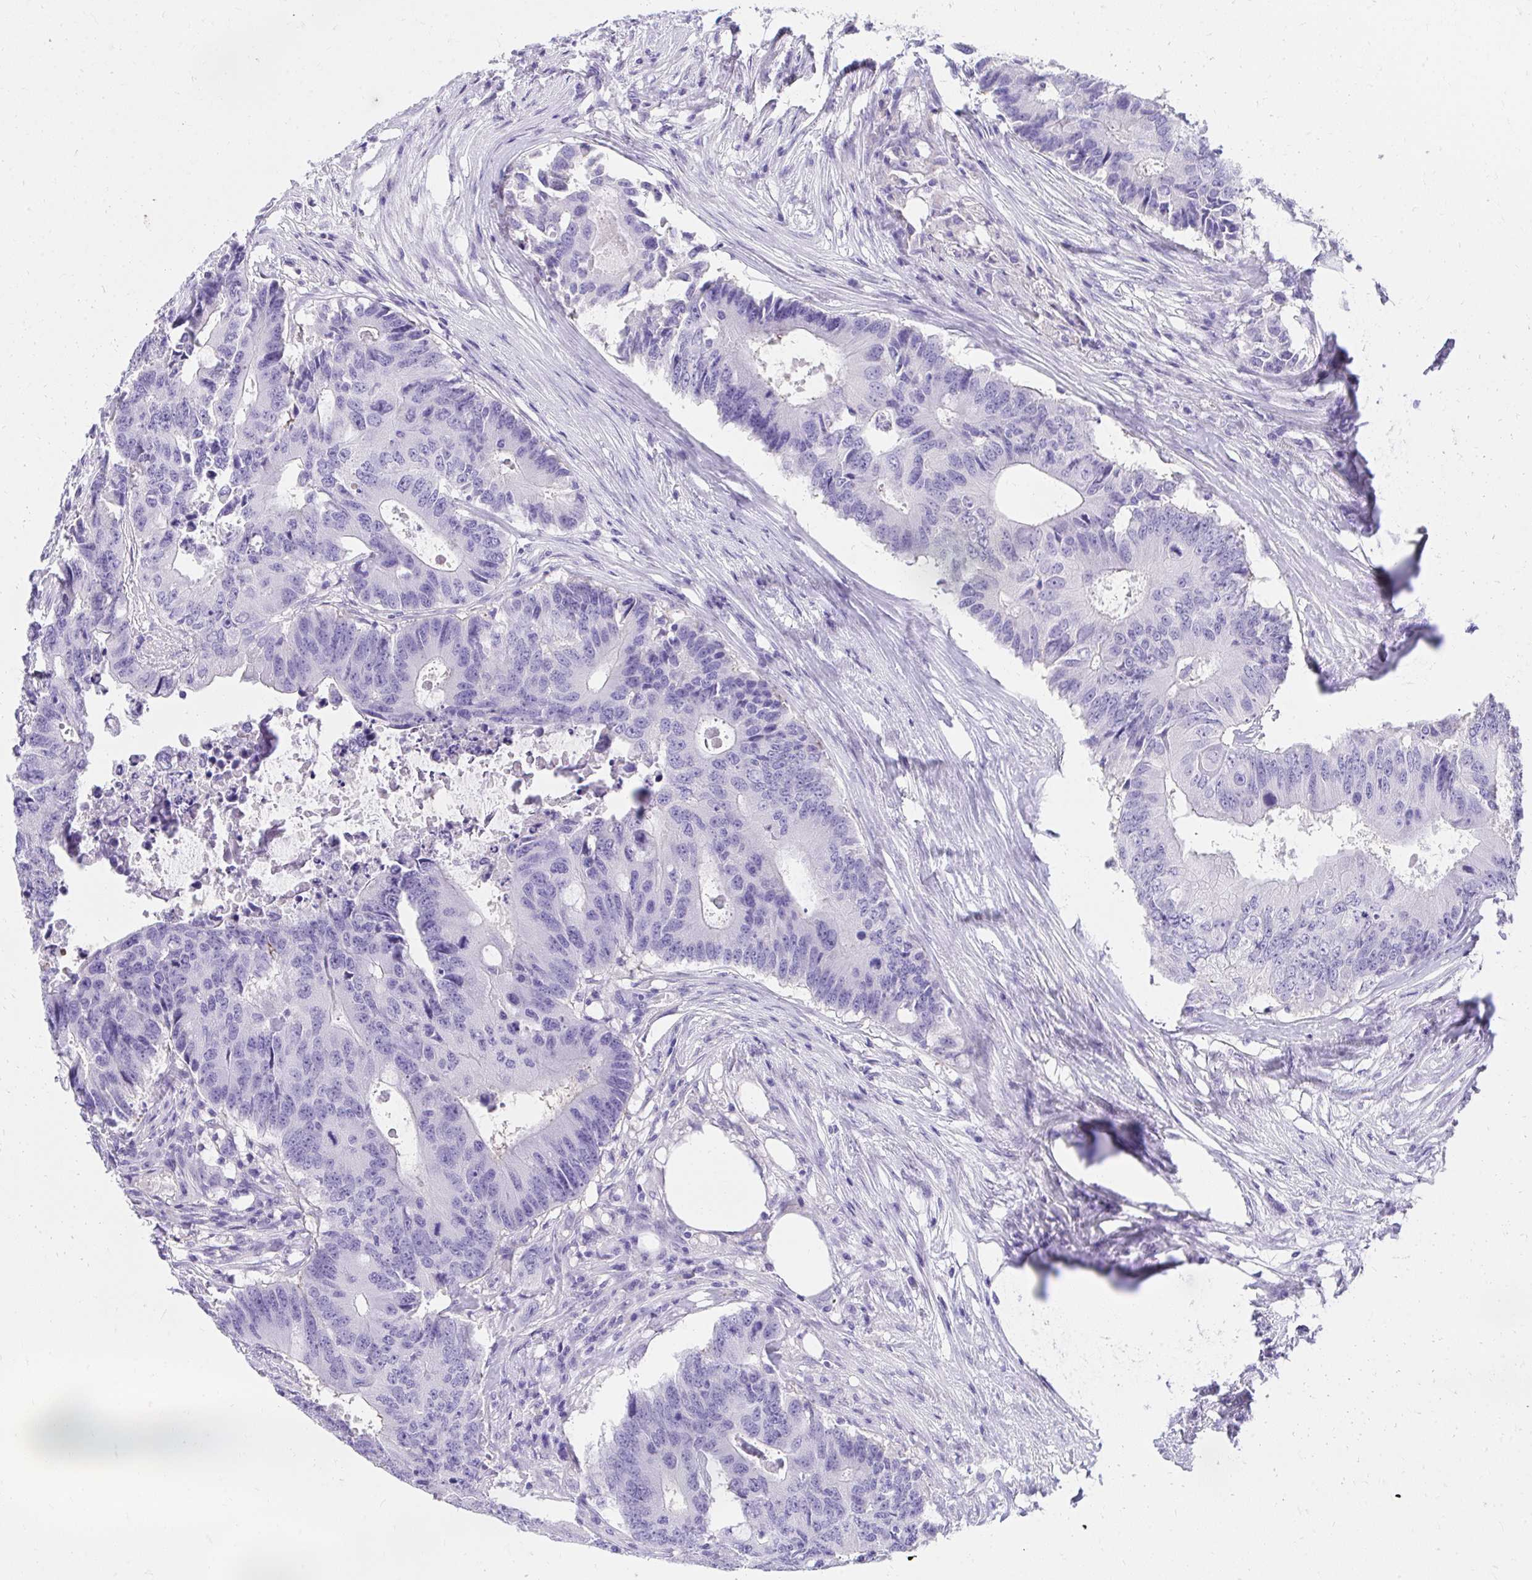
{"staining": {"intensity": "negative", "quantity": "none", "location": "none"}, "tissue": "colorectal cancer", "cell_type": "Tumor cells", "image_type": "cancer", "snomed": [{"axis": "morphology", "description": "Adenocarcinoma, NOS"}, {"axis": "topography", "description": "Colon"}], "caption": "Tumor cells show no significant expression in adenocarcinoma (colorectal). (Stains: DAB immunohistochemistry (IHC) with hematoxylin counter stain, Microscopy: brightfield microscopy at high magnification).", "gene": "KLK1", "patient": {"sex": "male", "age": 71}}